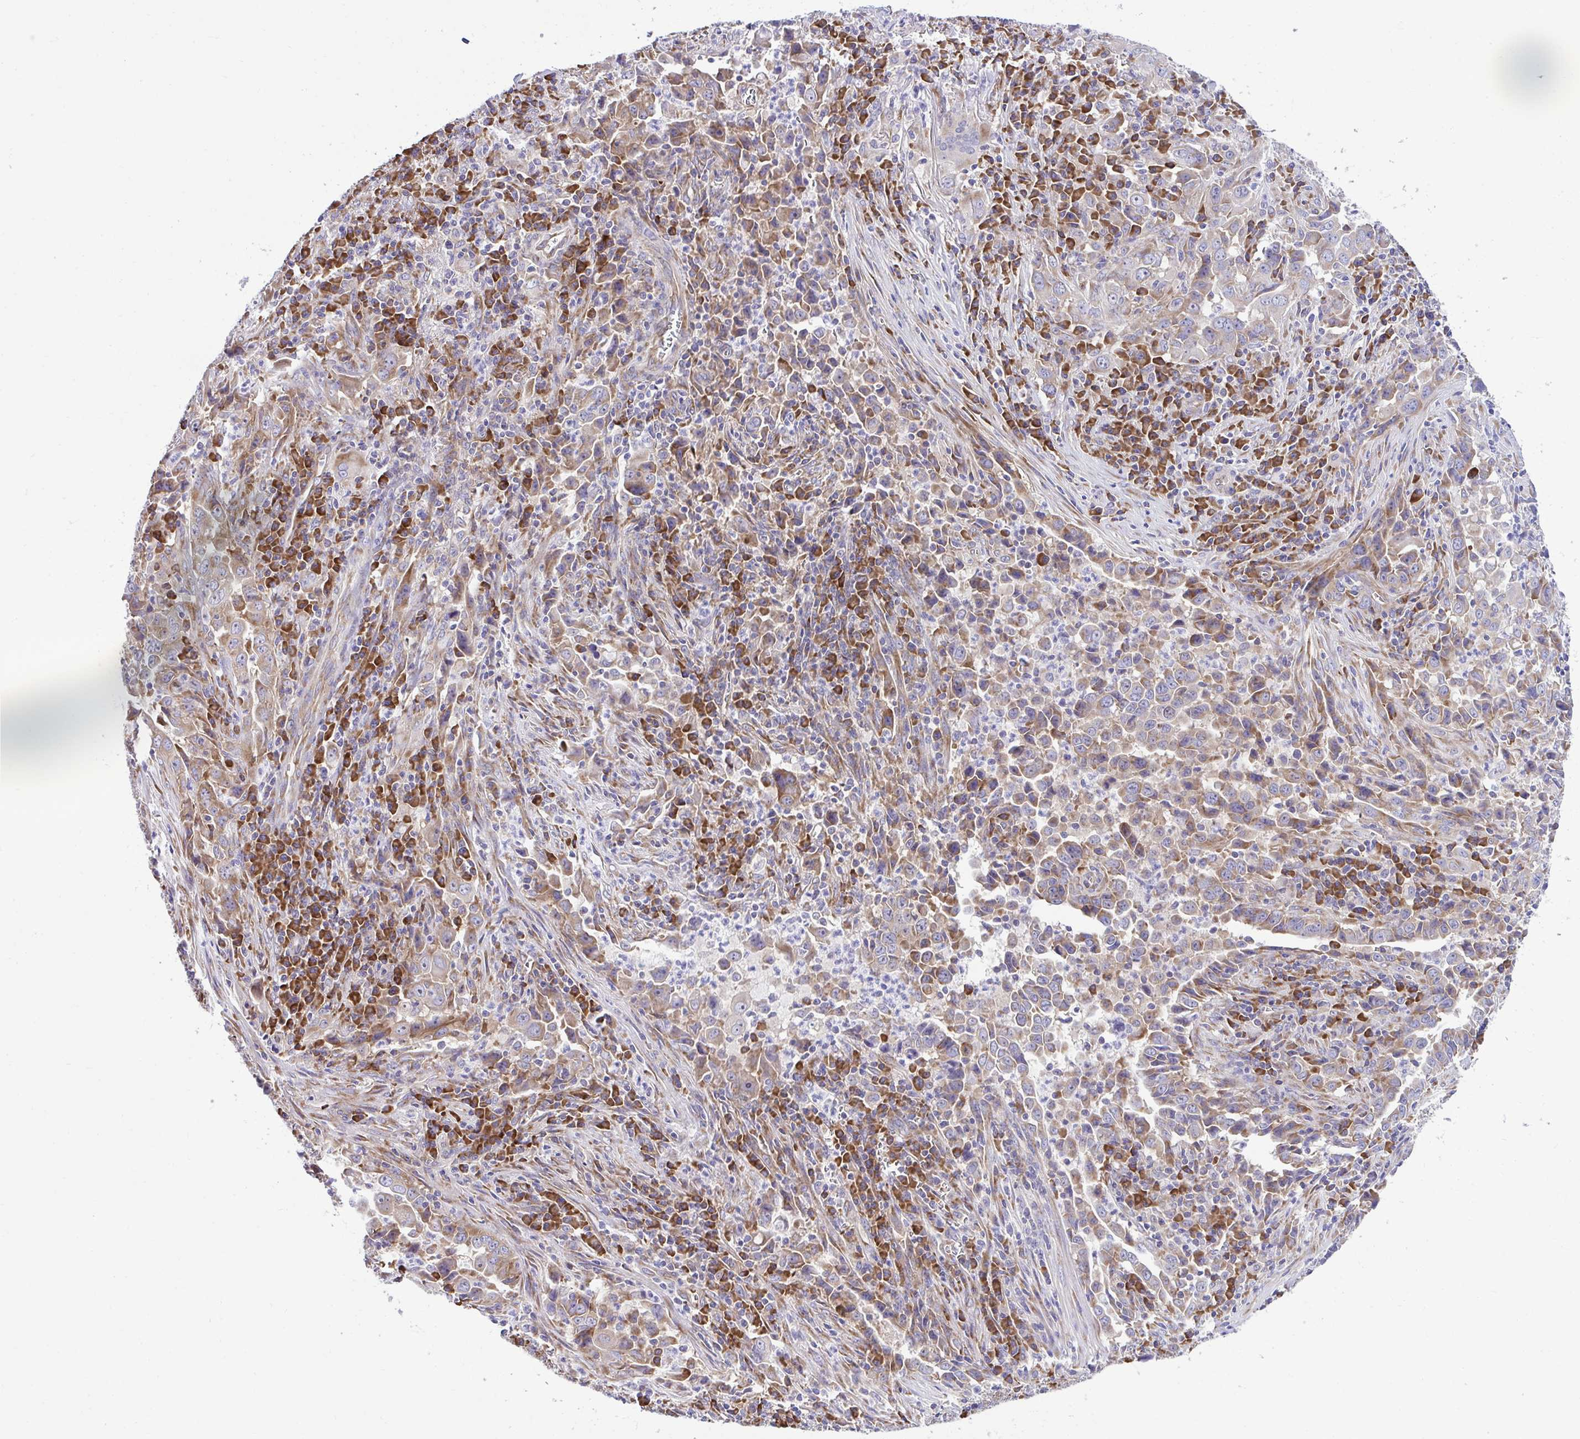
{"staining": {"intensity": "moderate", "quantity": "25%-75%", "location": "cytoplasmic/membranous"}, "tissue": "lung cancer", "cell_type": "Tumor cells", "image_type": "cancer", "snomed": [{"axis": "morphology", "description": "Adenocarcinoma, NOS"}, {"axis": "topography", "description": "Lung"}], "caption": "High-power microscopy captured an IHC micrograph of adenocarcinoma (lung), revealing moderate cytoplasmic/membranous expression in approximately 25%-75% of tumor cells. (brown staining indicates protein expression, while blue staining denotes nuclei).", "gene": "RPL7", "patient": {"sex": "male", "age": 67}}